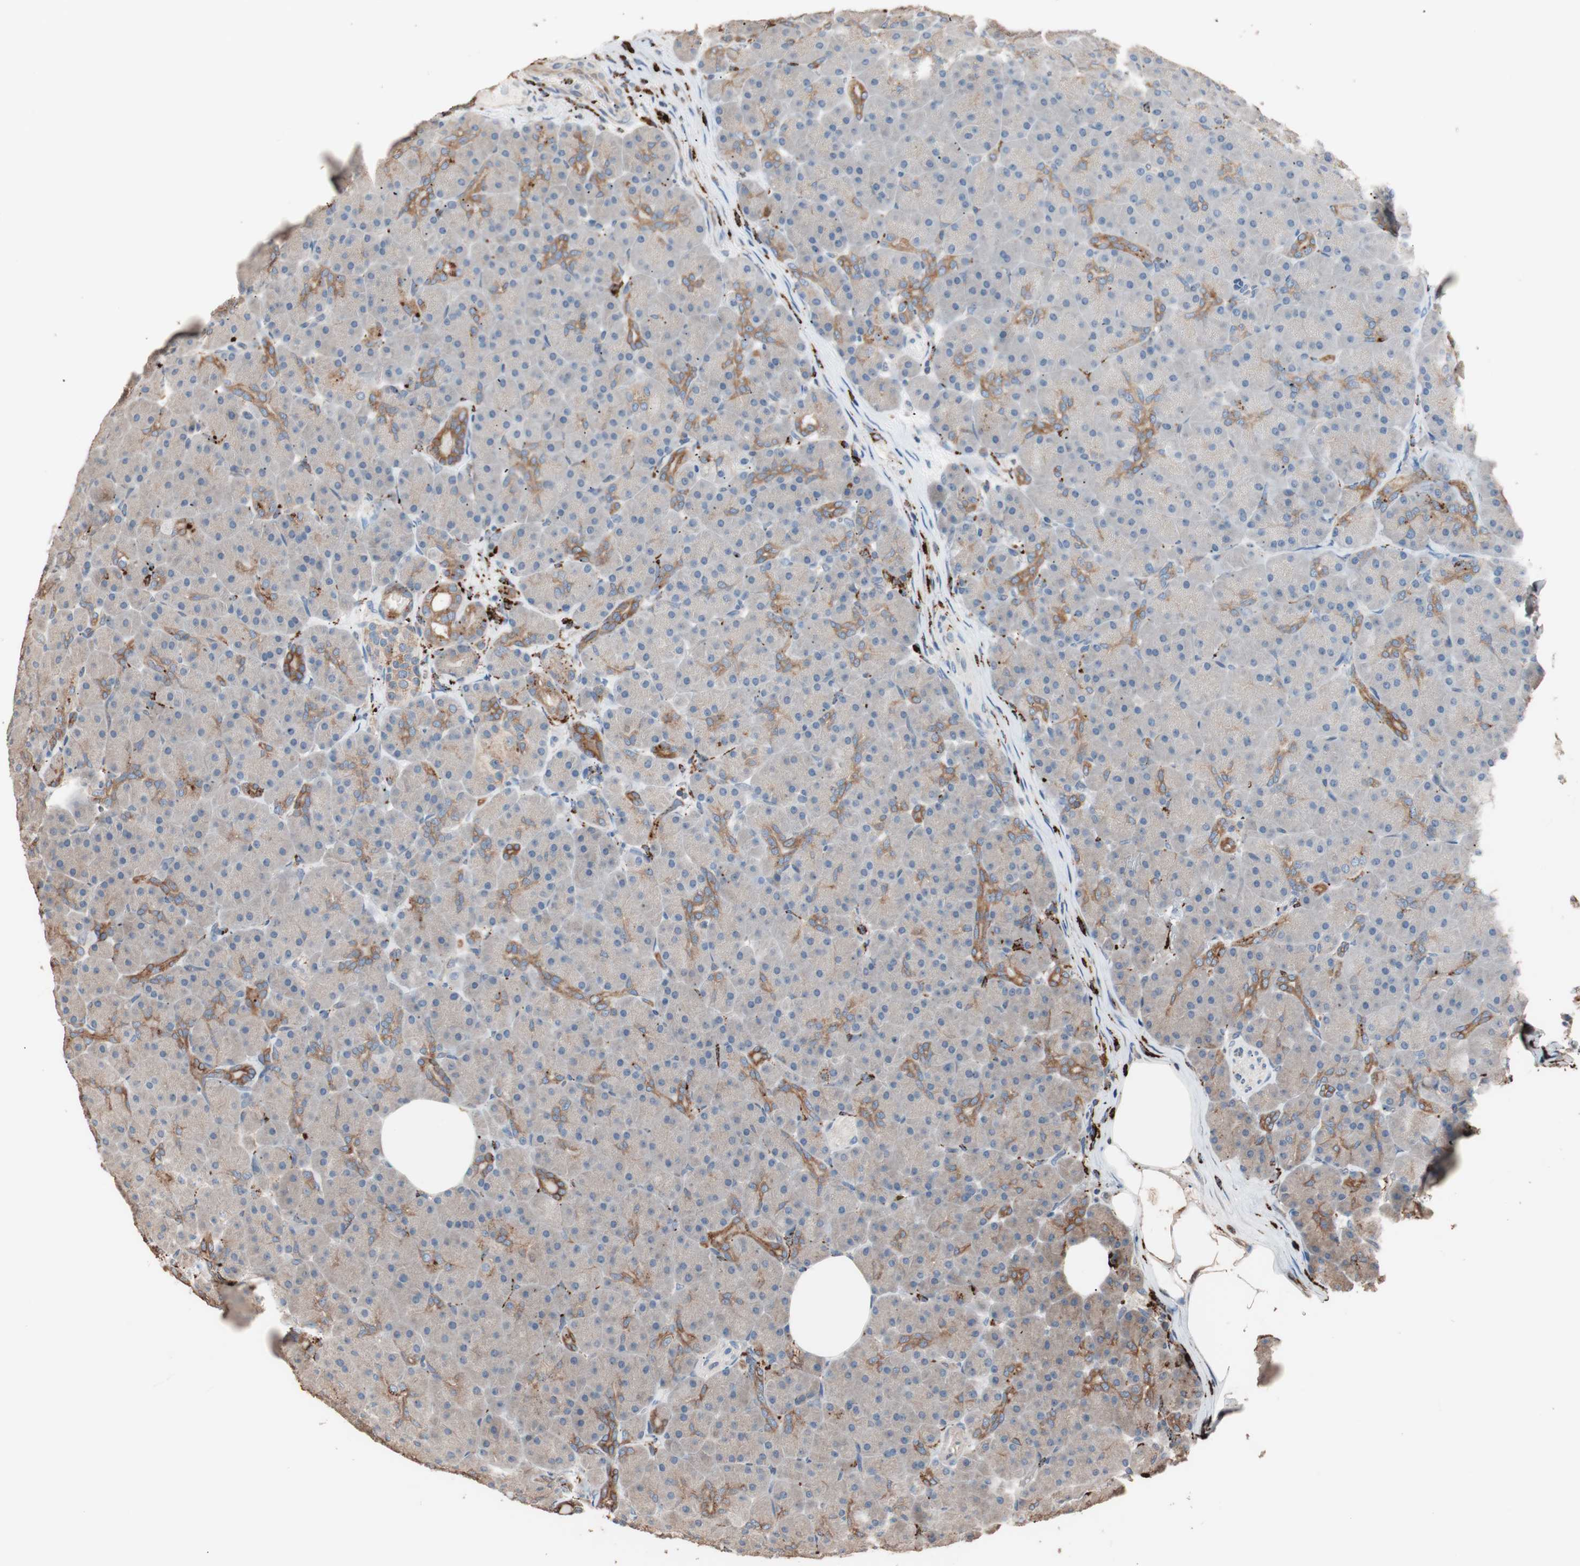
{"staining": {"intensity": "moderate", "quantity": "25%-75%", "location": "cytoplasmic/membranous"}, "tissue": "pancreas", "cell_type": "Exocrine glandular cells", "image_type": "normal", "snomed": [{"axis": "morphology", "description": "Normal tissue, NOS"}, {"axis": "topography", "description": "Pancreas"}], "caption": "A brown stain highlights moderate cytoplasmic/membranous positivity of a protein in exocrine glandular cells of normal pancreas. The protein is shown in brown color, while the nuclei are stained blue.", "gene": "CCT3", "patient": {"sex": "male", "age": 66}}